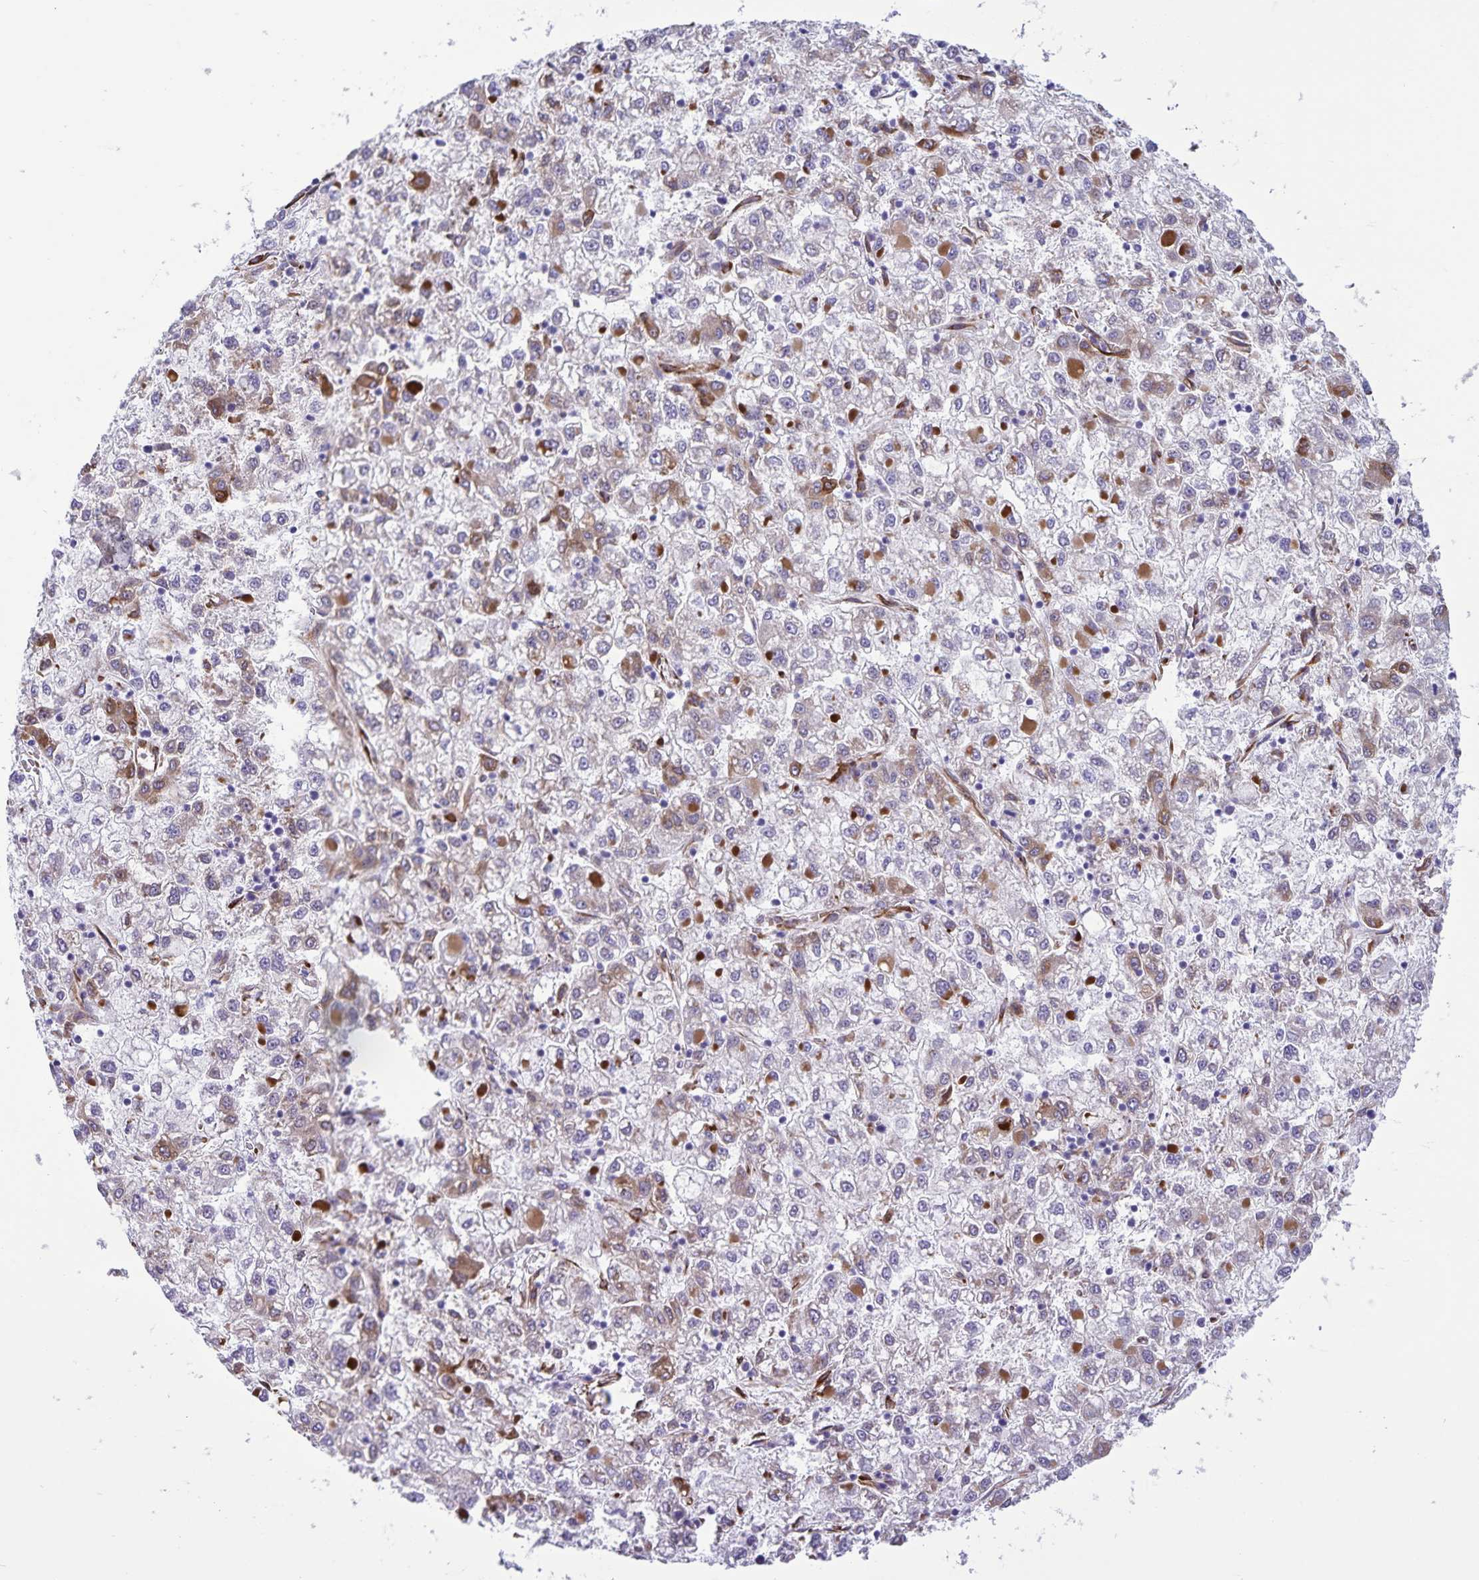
{"staining": {"intensity": "moderate", "quantity": "<25%", "location": "cytoplasmic/membranous"}, "tissue": "liver cancer", "cell_type": "Tumor cells", "image_type": "cancer", "snomed": [{"axis": "morphology", "description": "Carcinoma, Hepatocellular, NOS"}, {"axis": "topography", "description": "Liver"}], "caption": "Liver cancer stained for a protein (brown) reveals moderate cytoplasmic/membranous positive staining in about <25% of tumor cells.", "gene": "RCN1", "patient": {"sex": "male", "age": 40}}